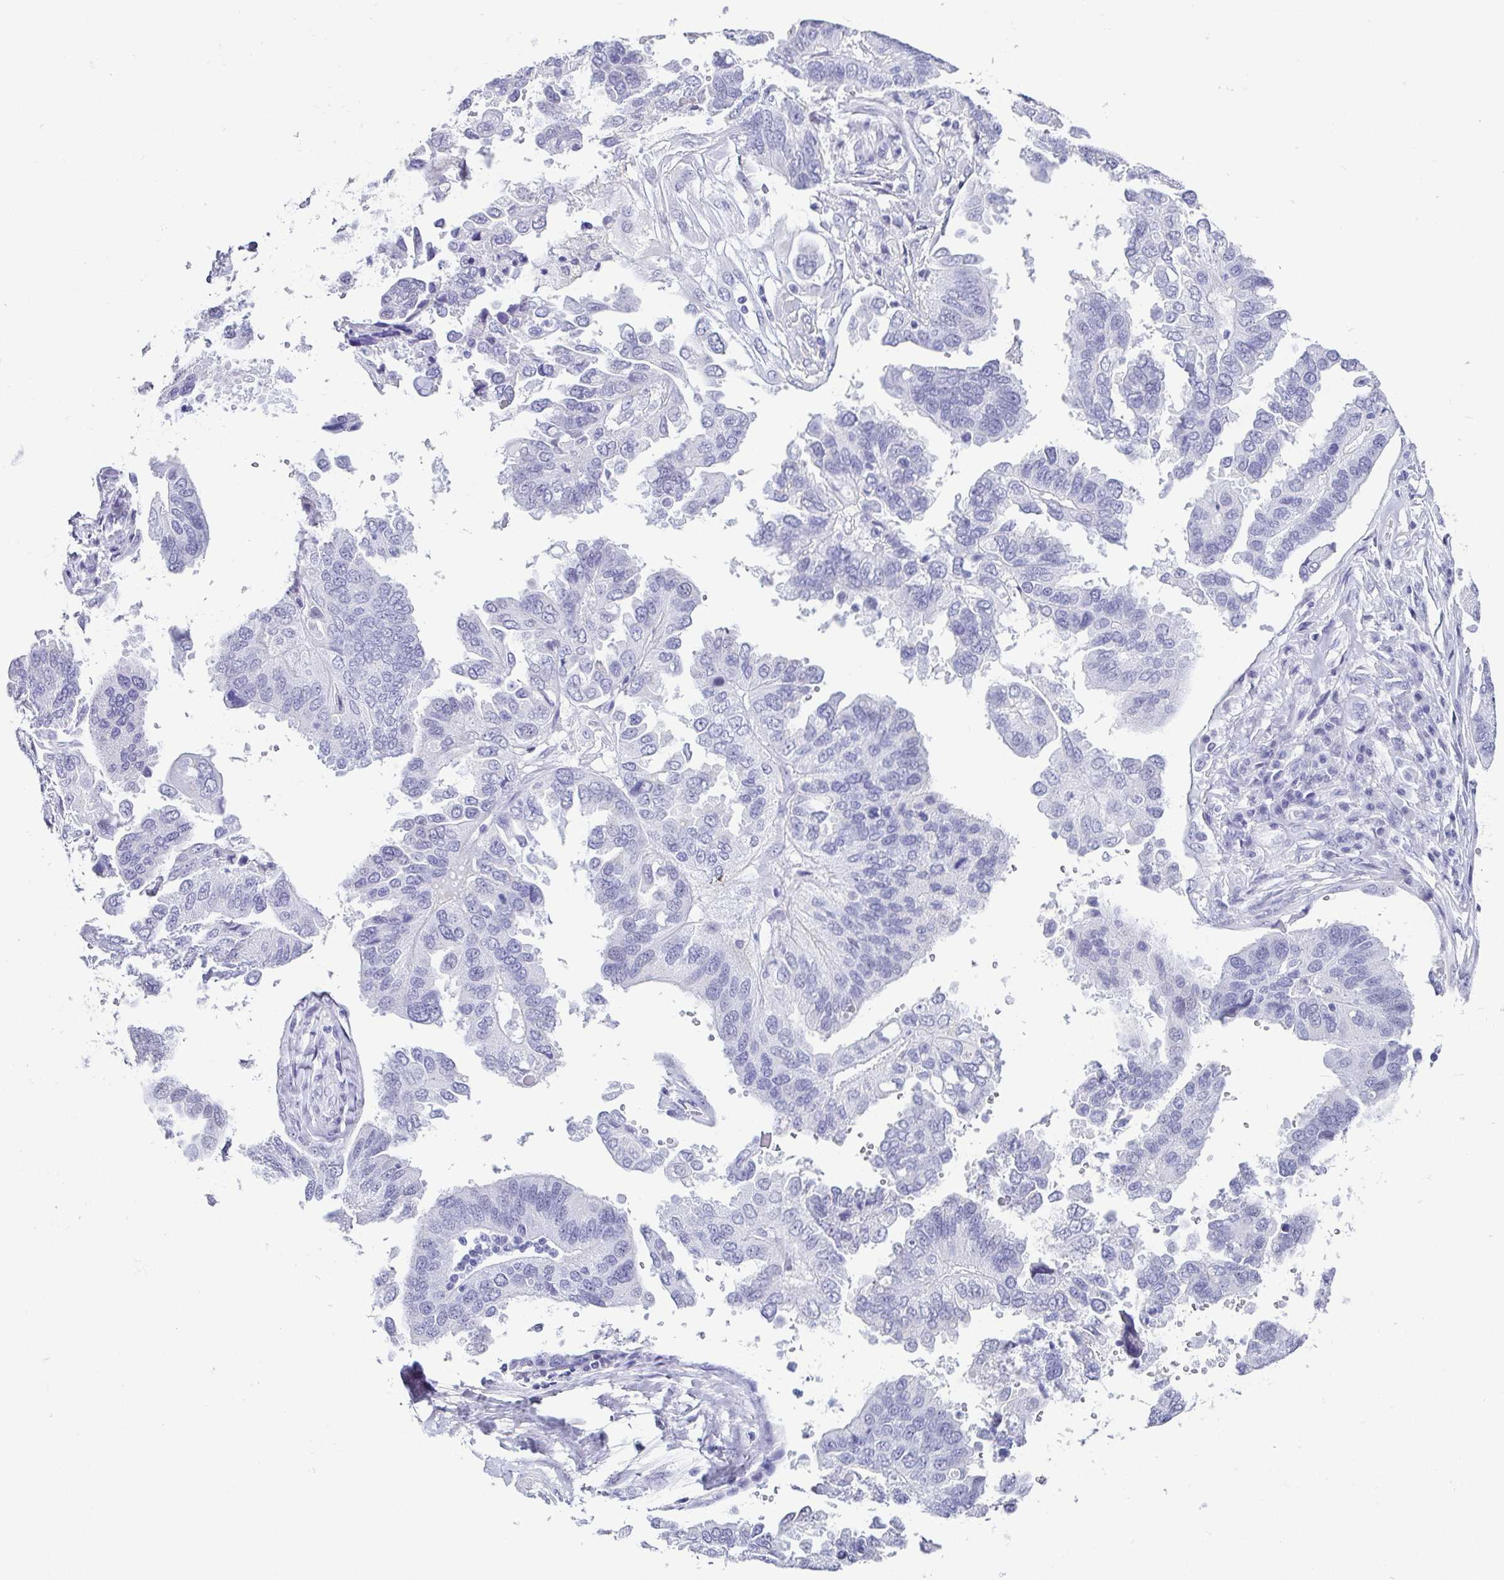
{"staining": {"intensity": "negative", "quantity": "none", "location": "none"}, "tissue": "ovarian cancer", "cell_type": "Tumor cells", "image_type": "cancer", "snomed": [{"axis": "morphology", "description": "Cystadenocarcinoma, serous, NOS"}, {"axis": "topography", "description": "Ovary"}], "caption": "High power microscopy histopathology image of an immunohistochemistry histopathology image of ovarian cancer (serous cystadenocarcinoma), revealing no significant positivity in tumor cells.", "gene": "ESX1", "patient": {"sex": "female", "age": 79}}